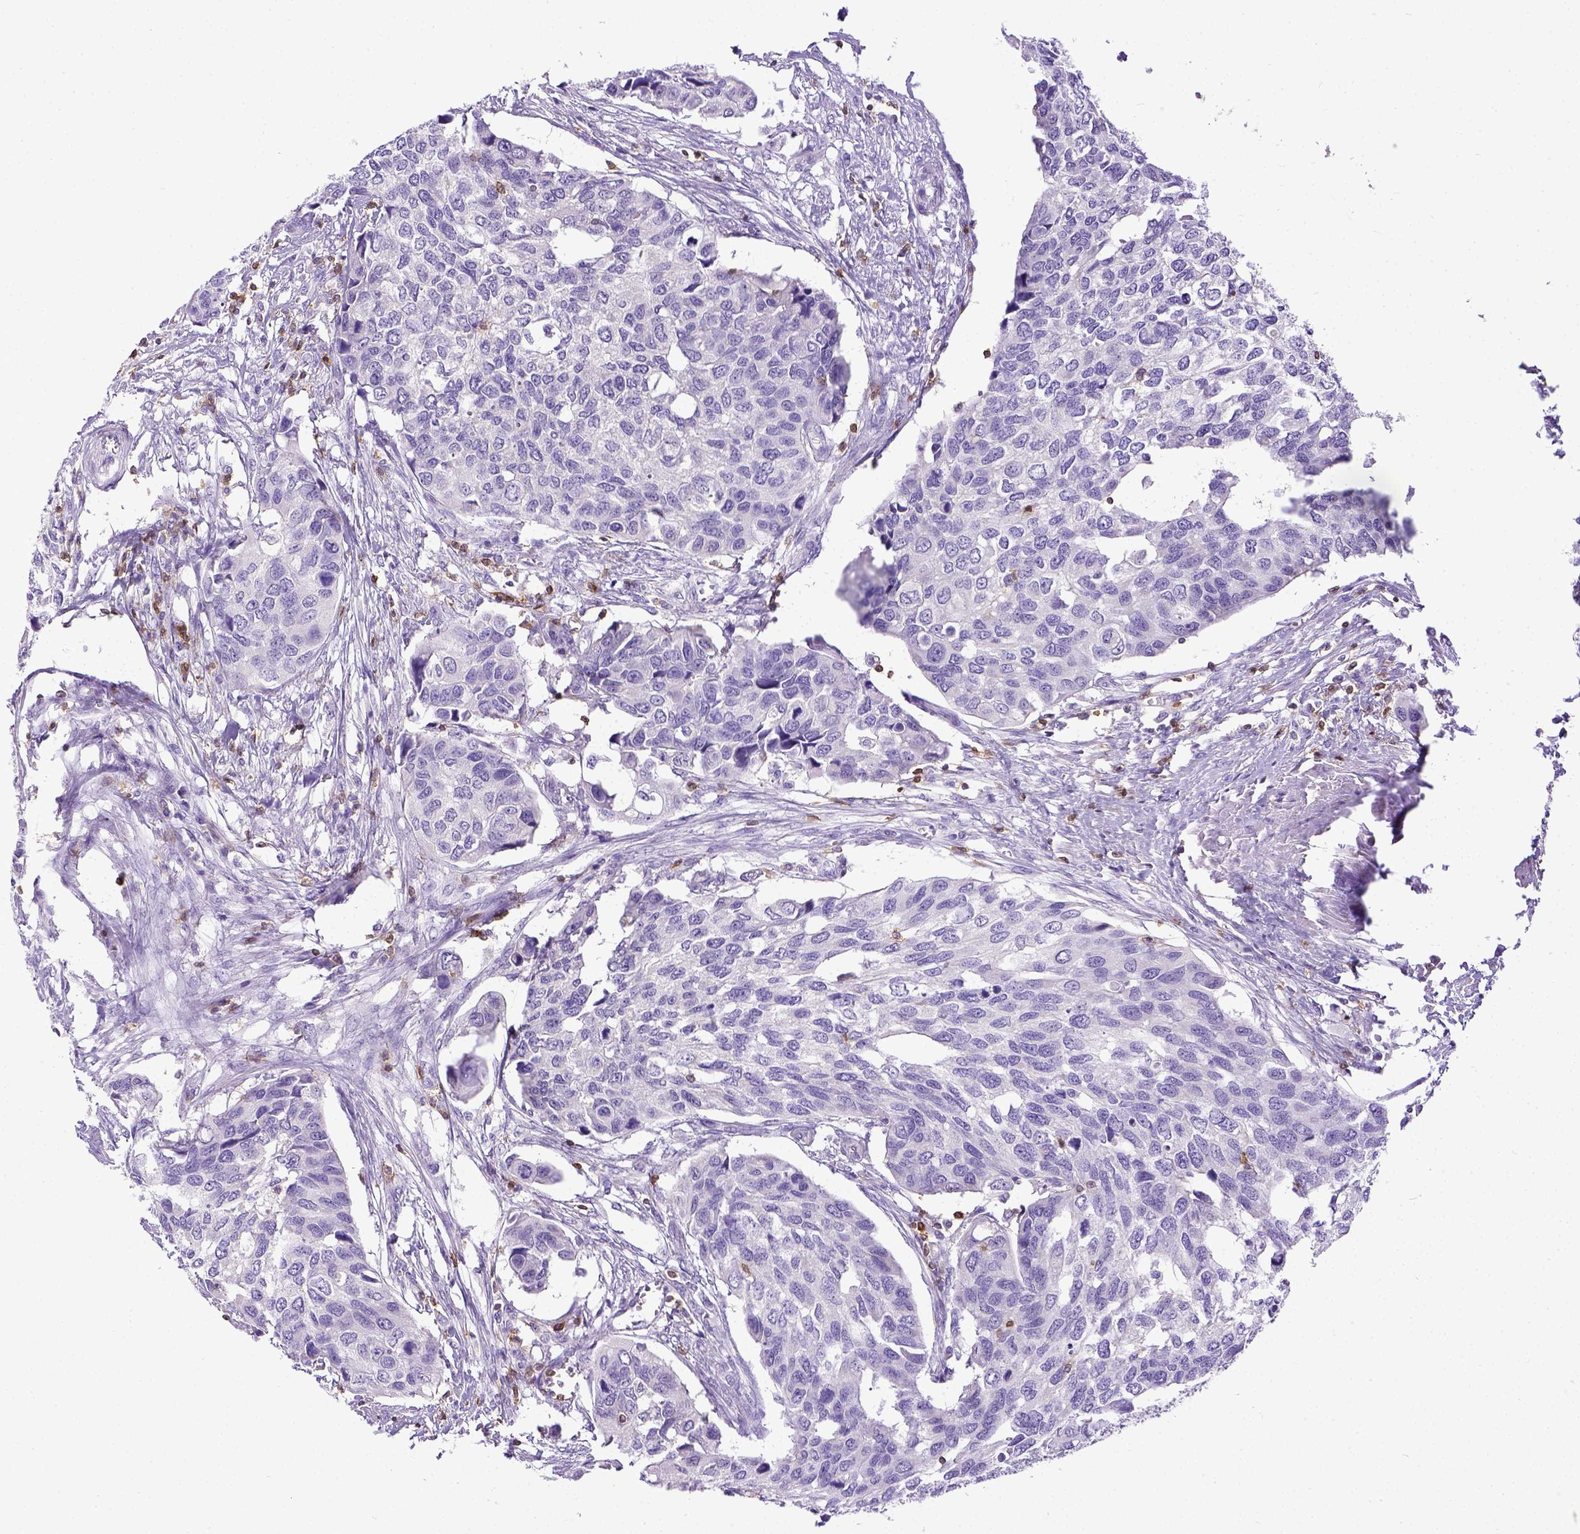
{"staining": {"intensity": "negative", "quantity": "none", "location": "none"}, "tissue": "urothelial cancer", "cell_type": "Tumor cells", "image_type": "cancer", "snomed": [{"axis": "morphology", "description": "Urothelial carcinoma, High grade"}, {"axis": "topography", "description": "Urinary bladder"}], "caption": "Immunohistochemistry (IHC) of high-grade urothelial carcinoma shows no expression in tumor cells.", "gene": "CD3E", "patient": {"sex": "male", "age": 60}}